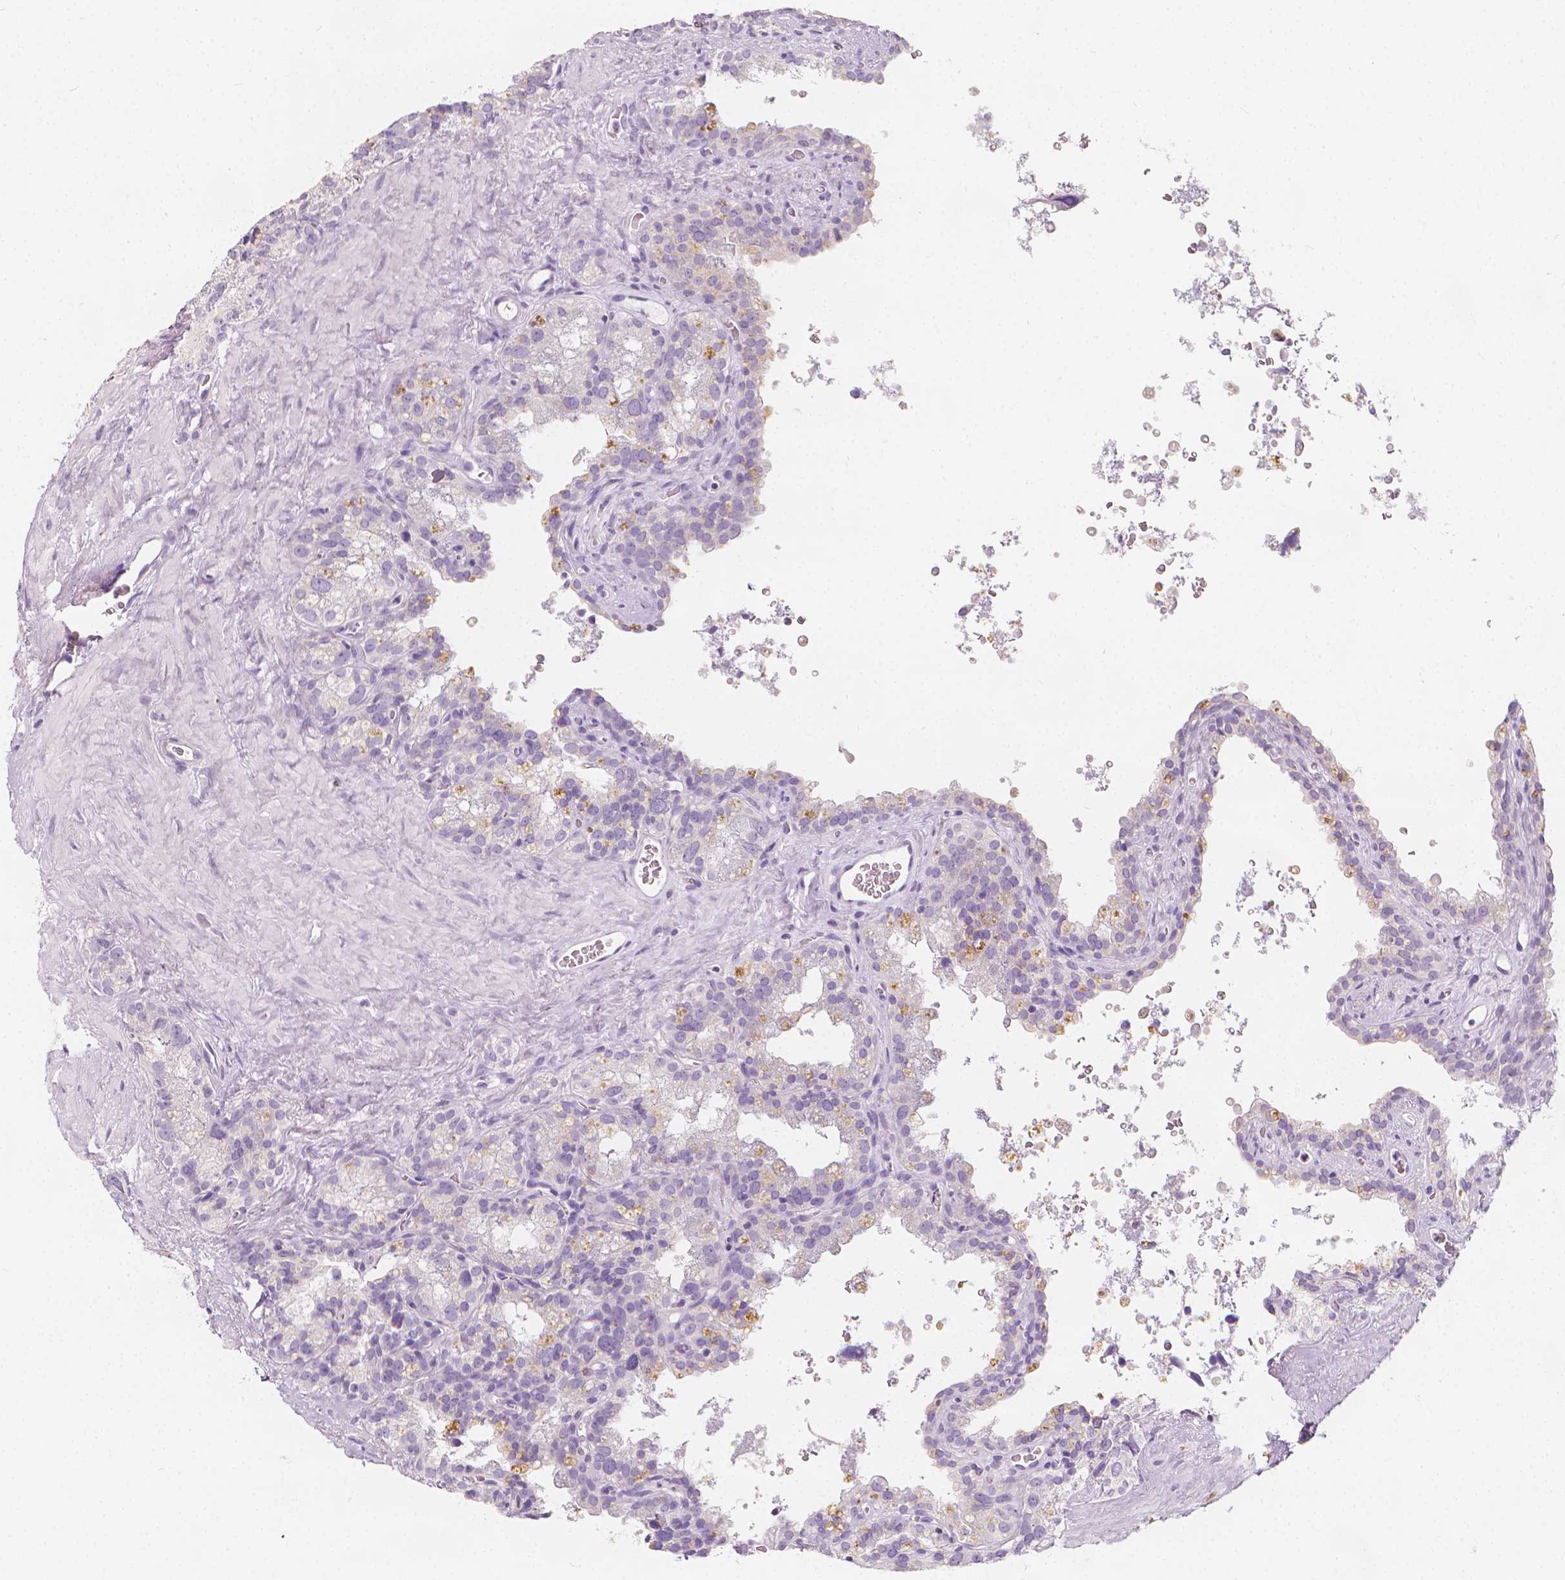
{"staining": {"intensity": "negative", "quantity": "none", "location": "none"}, "tissue": "seminal vesicle", "cell_type": "Glandular cells", "image_type": "normal", "snomed": [{"axis": "morphology", "description": "Normal tissue, NOS"}, {"axis": "topography", "description": "Prostate"}, {"axis": "topography", "description": "Seminal veicle"}], "caption": "An image of human seminal vesicle is negative for staining in glandular cells. The staining was performed using DAB (3,3'-diaminobenzidine) to visualize the protein expression in brown, while the nuclei were stained in blue with hematoxylin (Magnification: 20x).", "gene": "RBFOX1", "patient": {"sex": "male", "age": 71}}